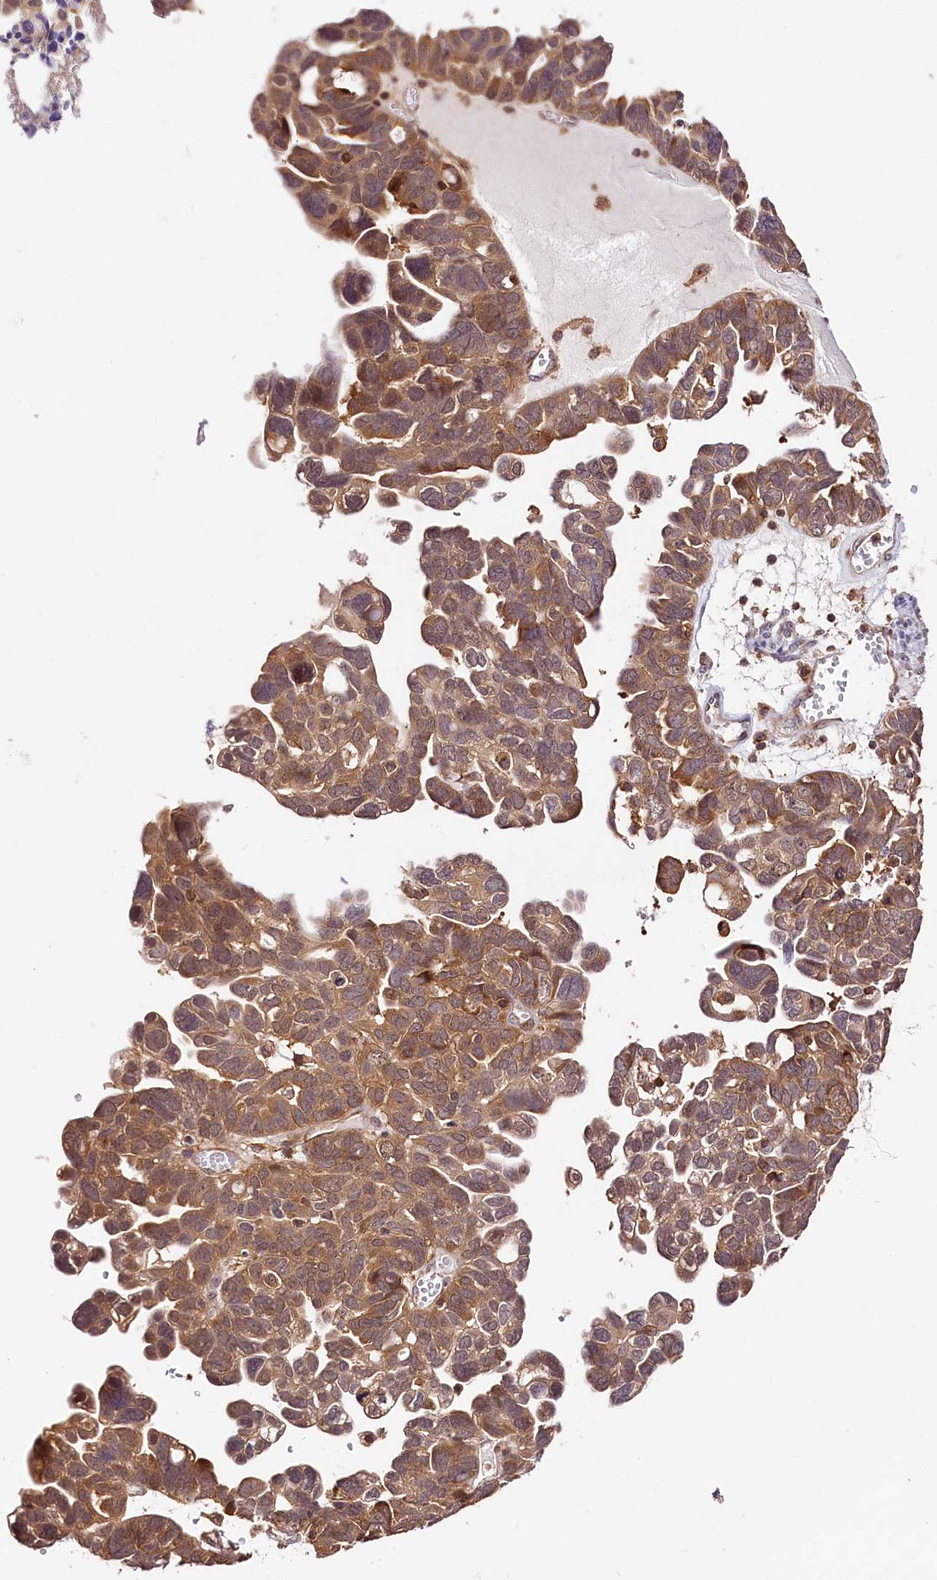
{"staining": {"intensity": "moderate", "quantity": ">75%", "location": "cytoplasmic/membranous"}, "tissue": "ovarian cancer", "cell_type": "Tumor cells", "image_type": "cancer", "snomed": [{"axis": "morphology", "description": "Cystadenocarcinoma, serous, NOS"}, {"axis": "topography", "description": "Ovary"}], "caption": "A medium amount of moderate cytoplasmic/membranous expression is identified in about >75% of tumor cells in ovarian cancer tissue.", "gene": "CHORDC1", "patient": {"sex": "female", "age": 79}}